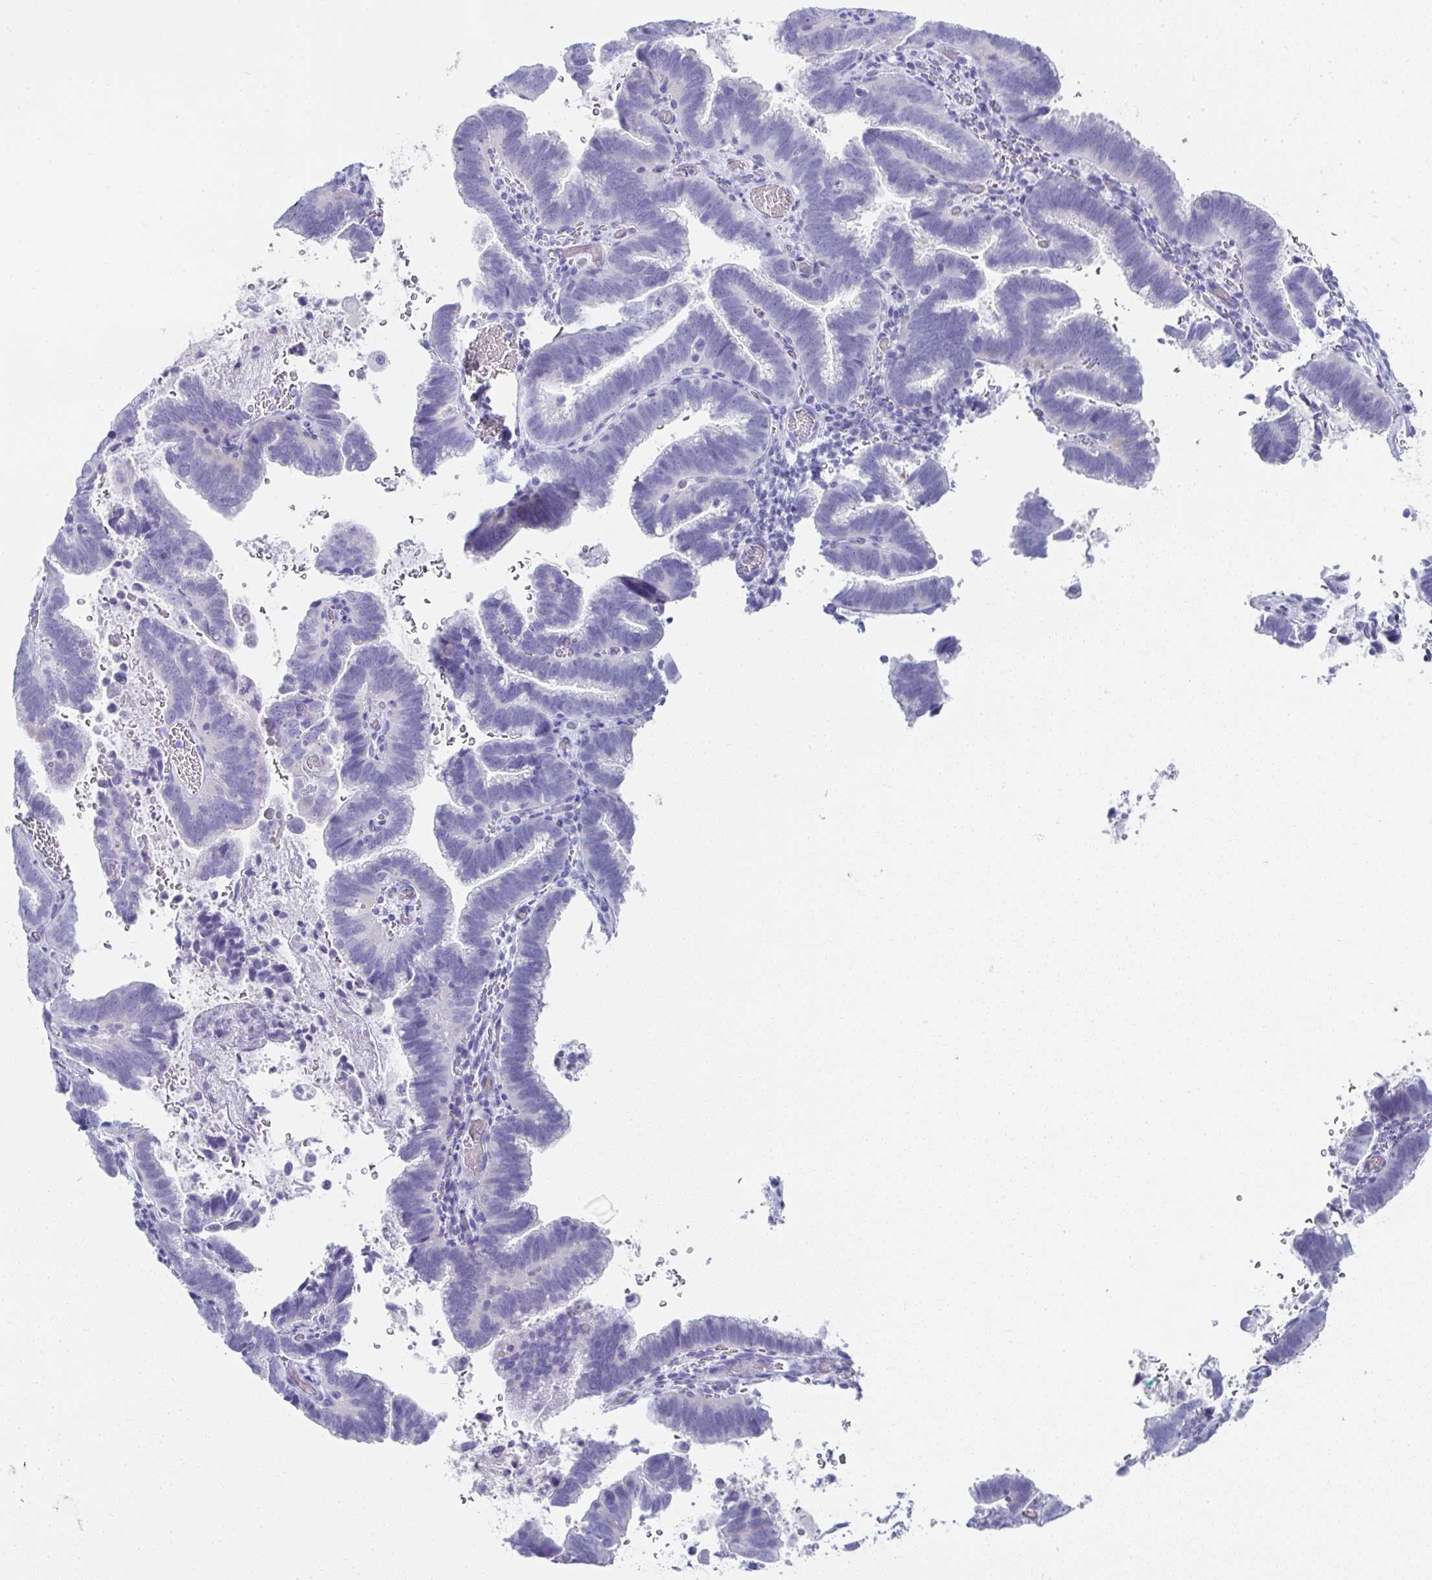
{"staining": {"intensity": "negative", "quantity": "none", "location": "none"}, "tissue": "cervical cancer", "cell_type": "Tumor cells", "image_type": "cancer", "snomed": [{"axis": "morphology", "description": "Adenocarcinoma, NOS"}, {"axis": "topography", "description": "Cervix"}], "caption": "Immunohistochemical staining of adenocarcinoma (cervical) shows no significant positivity in tumor cells.", "gene": "SYCP1", "patient": {"sex": "female", "age": 61}}